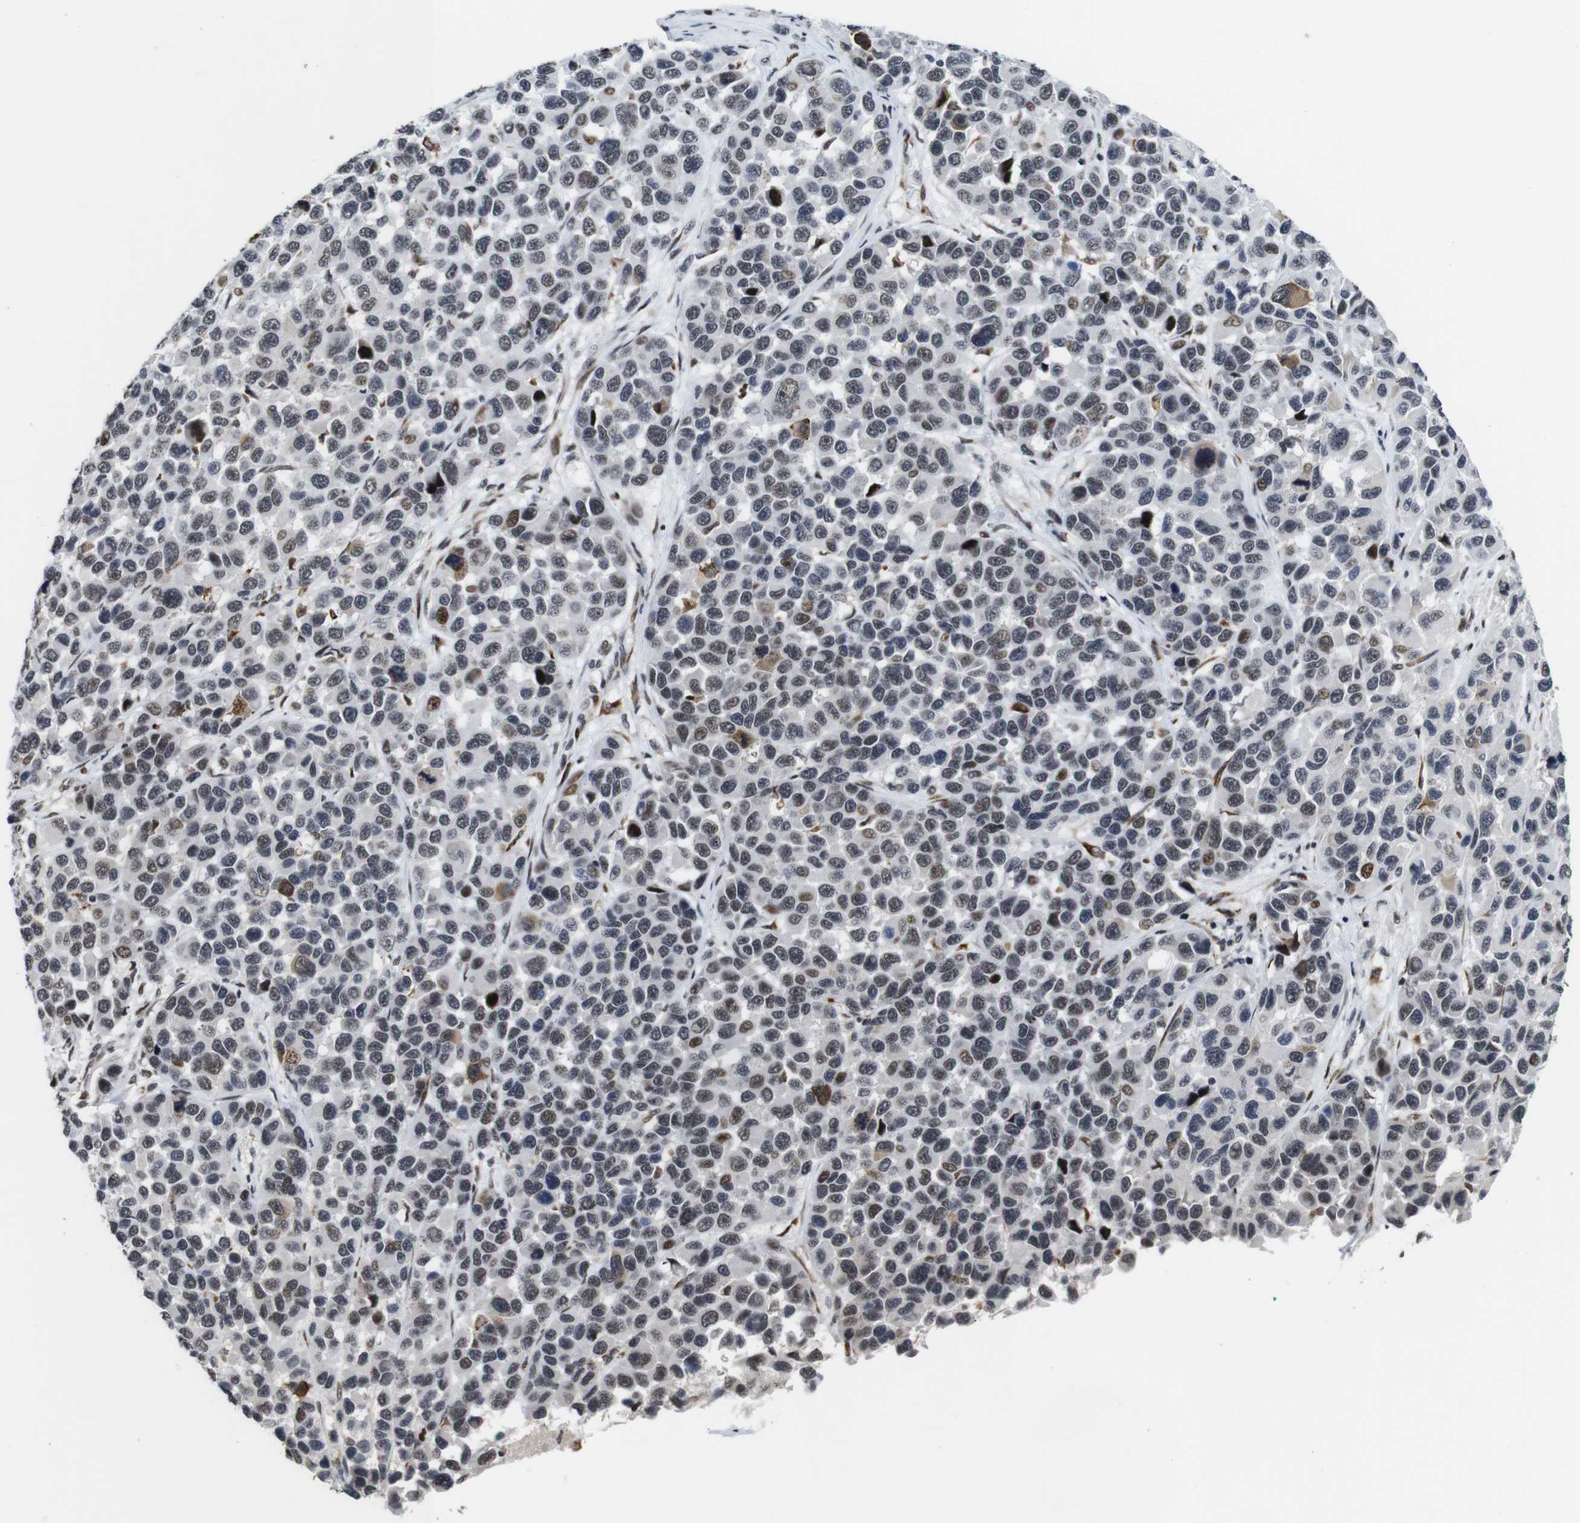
{"staining": {"intensity": "weak", "quantity": "25%-75%", "location": "nuclear"}, "tissue": "melanoma", "cell_type": "Tumor cells", "image_type": "cancer", "snomed": [{"axis": "morphology", "description": "Malignant melanoma, NOS"}, {"axis": "topography", "description": "Skin"}], "caption": "This photomicrograph exhibits immunohistochemistry (IHC) staining of human melanoma, with low weak nuclear expression in approximately 25%-75% of tumor cells.", "gene": "EIF4G1", "patient": {"sex": "male", "age": 53}}